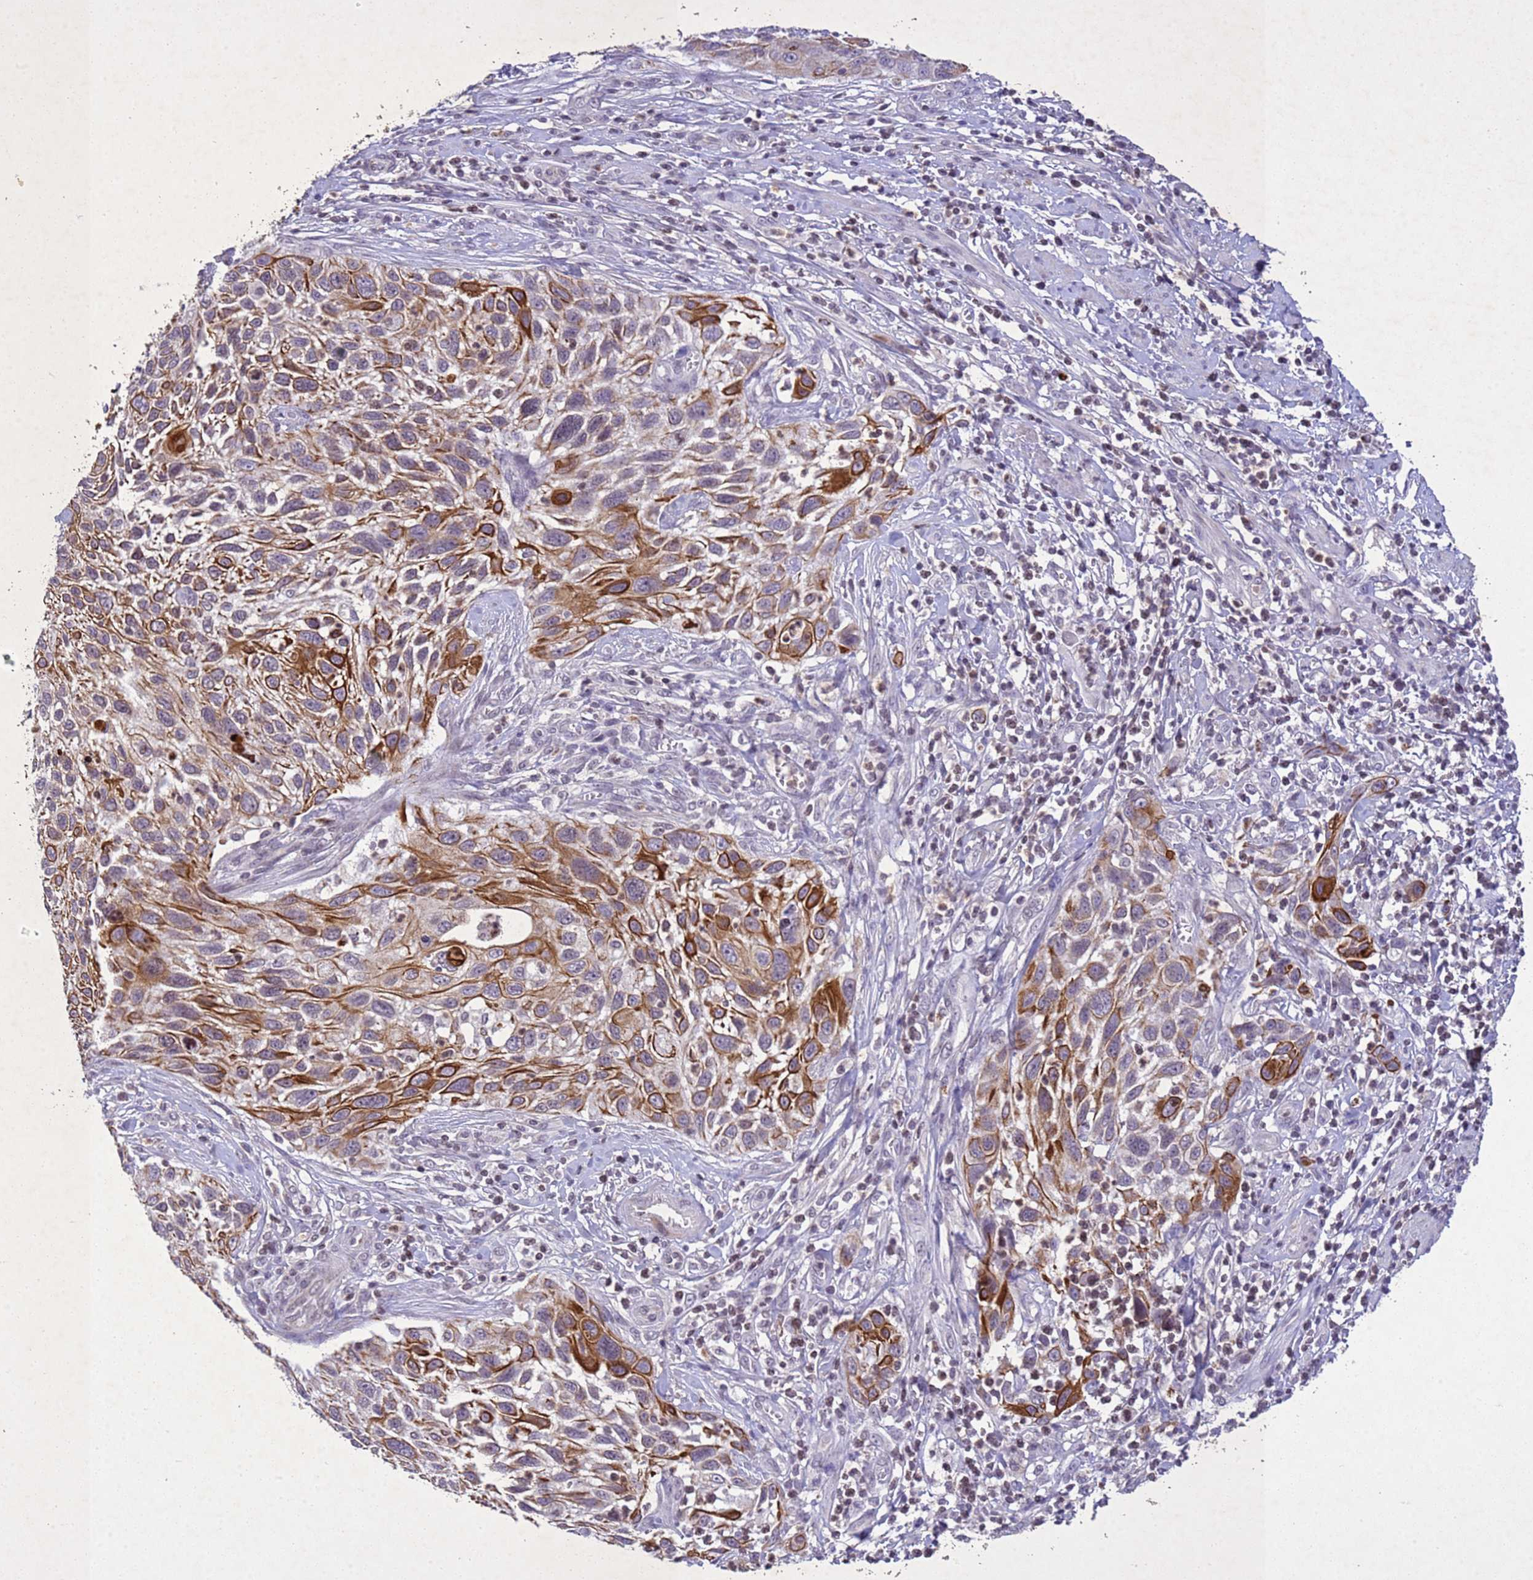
{"staining": {"intensity": "strong", "quantity": ">75%", "location": "cytoplasmic/membranous"}, "tissue": "cervical cancer", "cell_type": "Tumor cells", "image_type": "cancer", "snomed": [{"axis": "morphology", "description": "Squamous cell carcinoma, NOS"}, {"axis": "topography", "description": "Cervix"}], "caption": "A high-resolution micrograph shows immunohistochemistry staining of squamous cell carcinoma (cervical), which exhibits strong cytoplasmic/membranous expression in approximately >75% of tumor cells.", "gene": "NLRP11", "patient": {"sex": "female", "age": 70}}